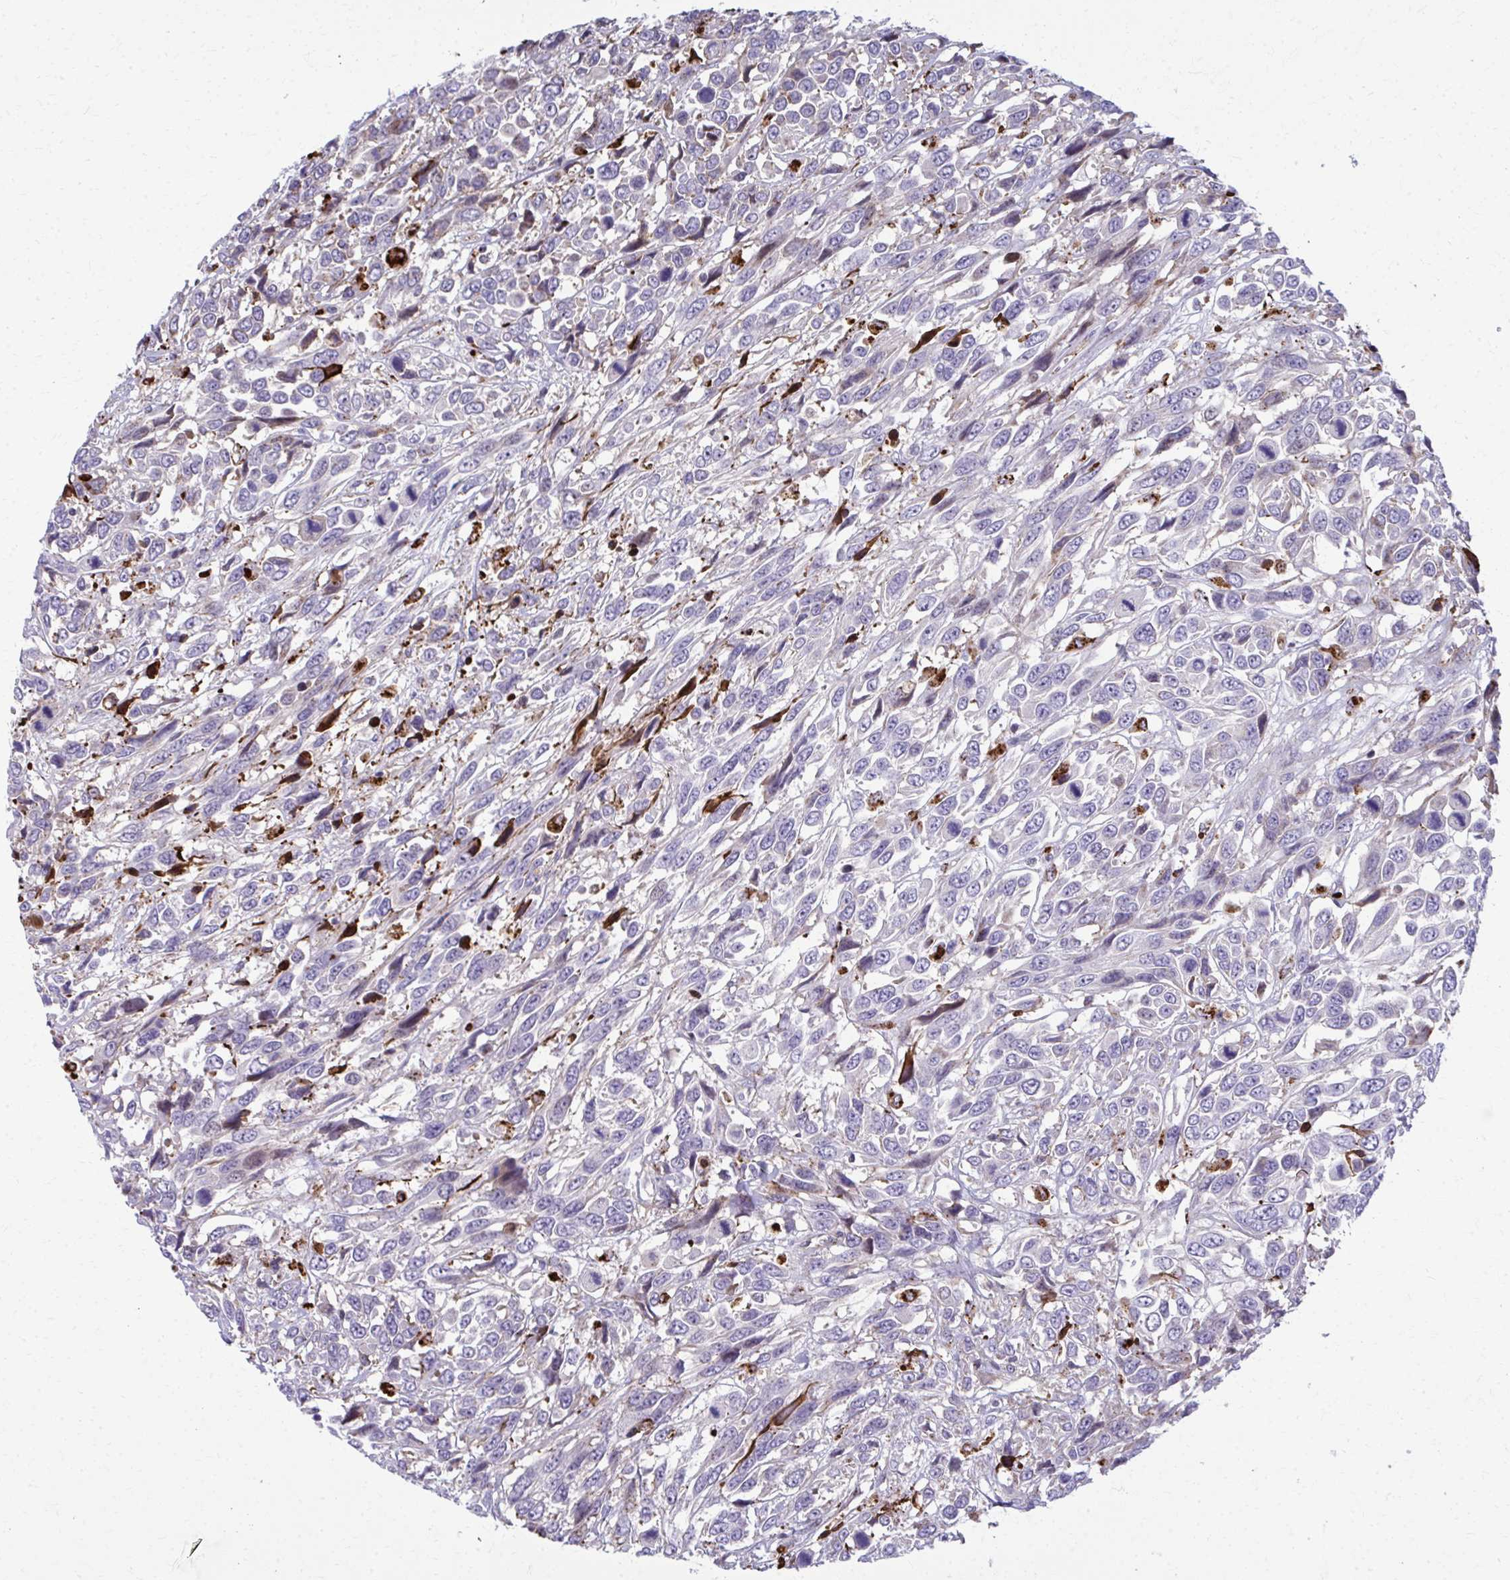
{"staining": {"intensity": "negative", "quantity": "none", "location": "none"}, "tissue": "urothelial cancer", "cell_type": "Tumor cells", "image_type": "cancer", "snomed": [{"axis": "morphology", "description": "Urothelial carcinoma, High grade"}, {"axis": "topography", "description": "Urinary bladder"}], "caption": "Tumor cells are negative for protein expression in human urothelial carcinoma (high-grade).", "gene": "LRRC4B", "patient": {"sex": "female", "age": 70}}